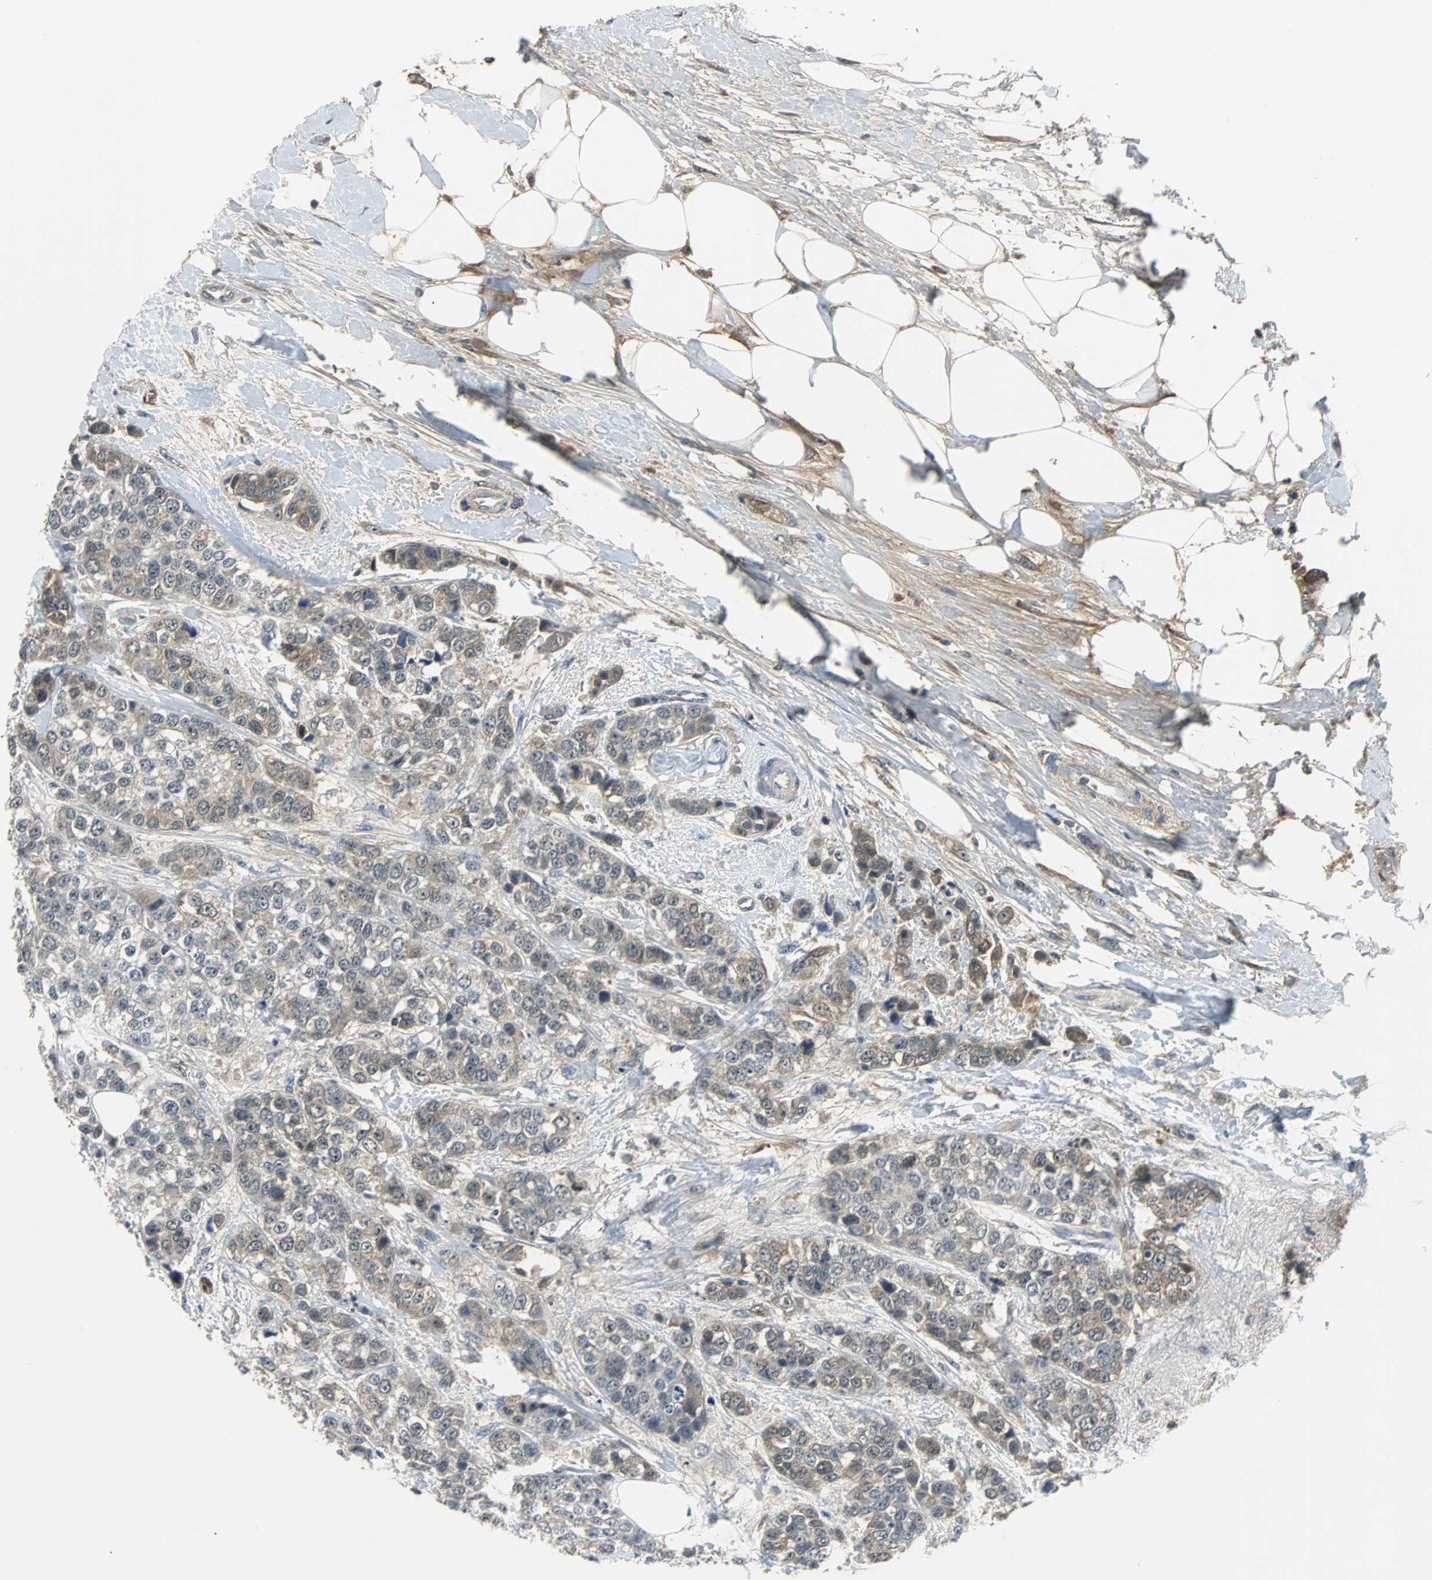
{"staining": {"intensity": "moderate", "quantity": "<25%", "location": "cytoplasmic/membranous"}, "tissue": "breast cancer", "cell_type": "Tumor cells", "image_type": "cancer", "snomed": [{"axis": "morphology", "description": "Duct carcinoma"}, {"axis": "topography", "description": "Breast"}], "caption": "This micrograph exhibits intraductal carcinoma (breast) stained with immunohistochemistry (IHC) to label a protein in brown. The cytoplasmic/membranous of tumor cells show moderate positivity for the protein. Nuclei are counter-stained blue.", "gene": "FHL2", "patient": {"sex": "female", "age": 51}}